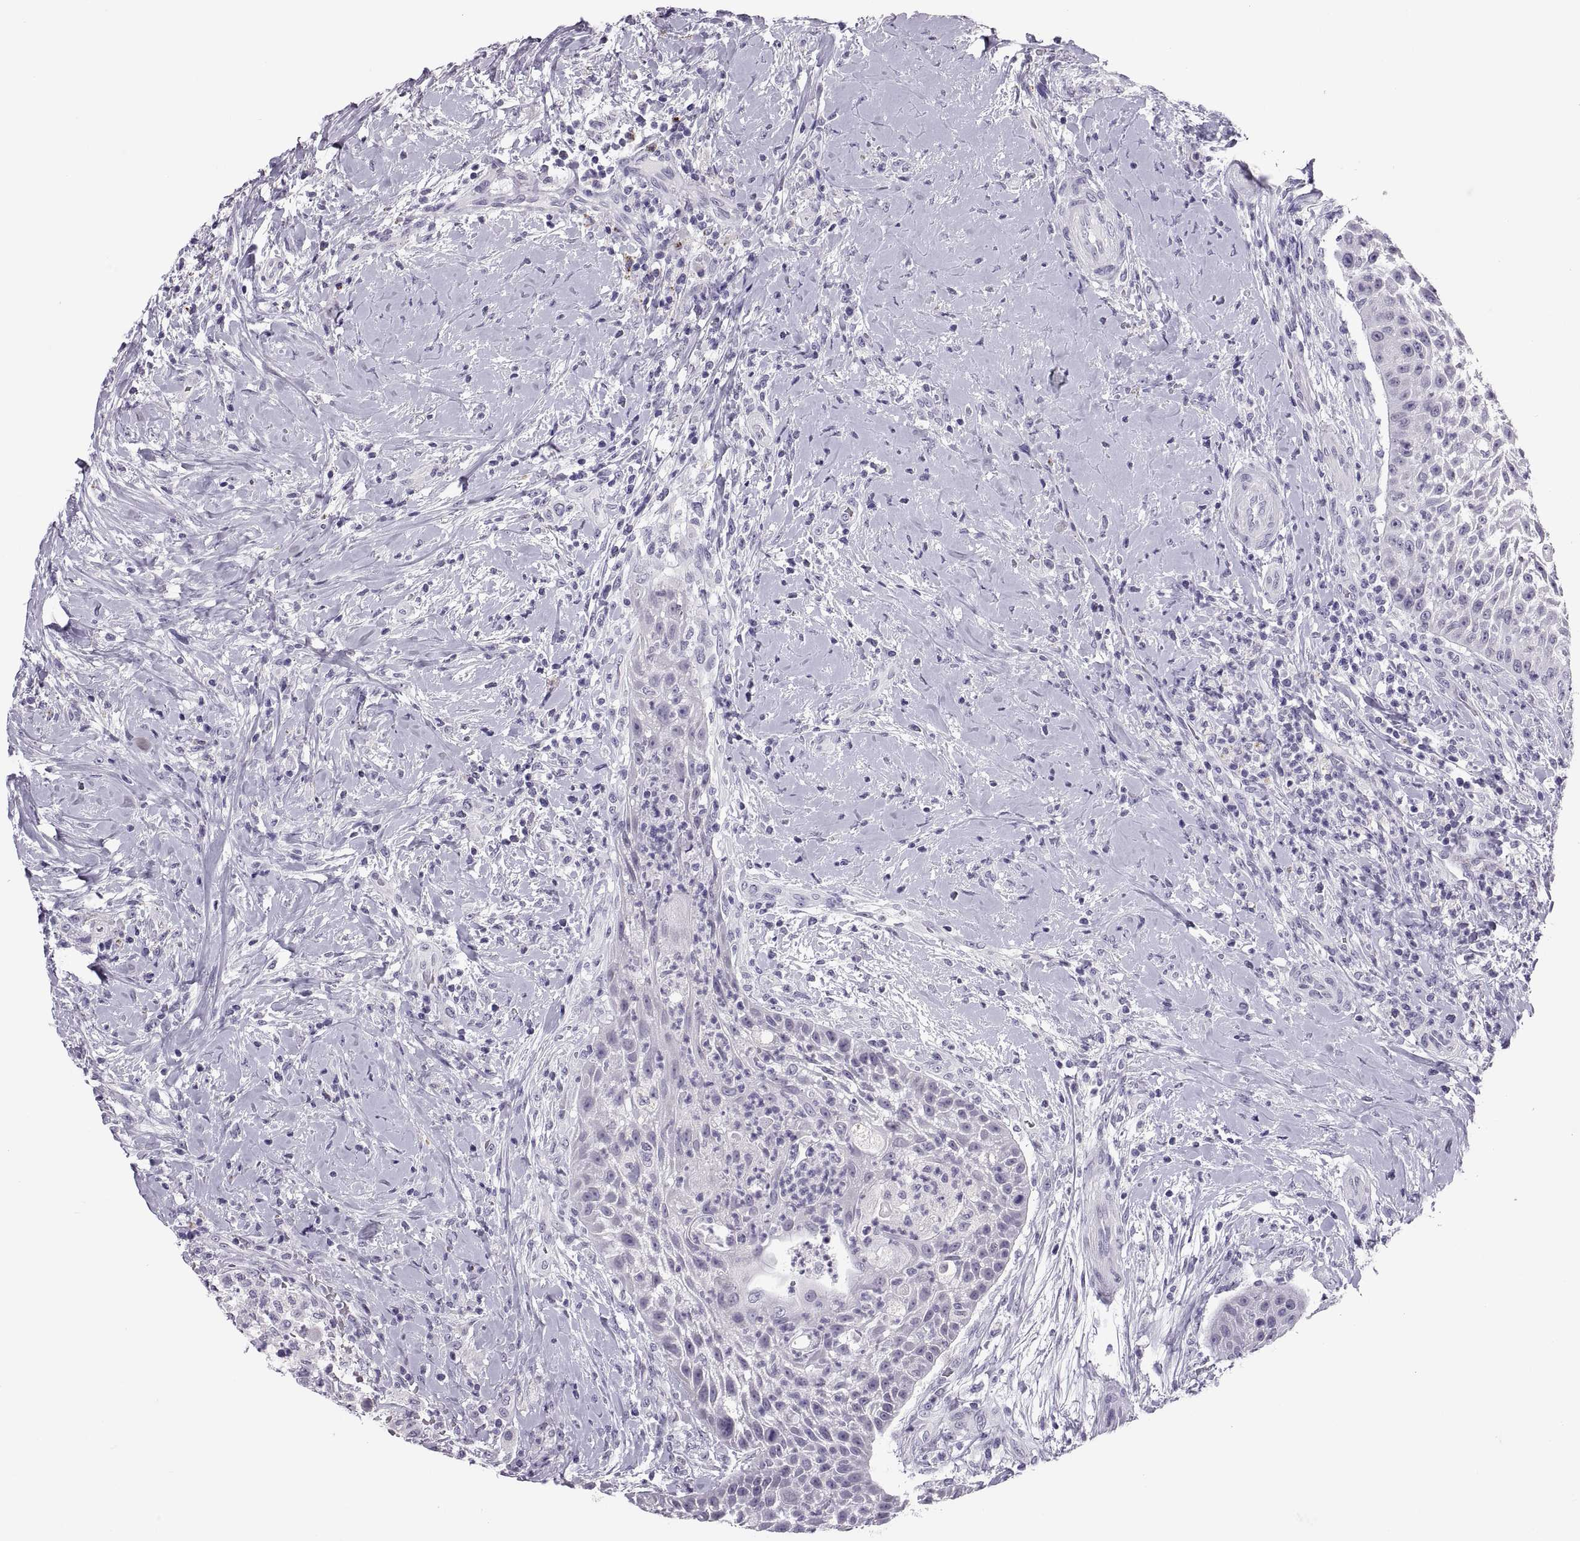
{"staining": {"intensity": "negative", "quantity": "none", "location": "none"}, "tissue": "head and neck cancer", "cell_type": "Tumor cells", "image_type": "cancer", "snomed": [{"axis": "morphology", "description": "Squamous cell carcinoma, NOS"}, {"axis": "topography", "description": "Head-Neck"}], "caption": "Squamous cell carcinoma (head and neck) stained for a protein using IHC displays no positivity tumor cells.", "gene": "QRICH2", "patient": {"sex": "male", "age": 69}}